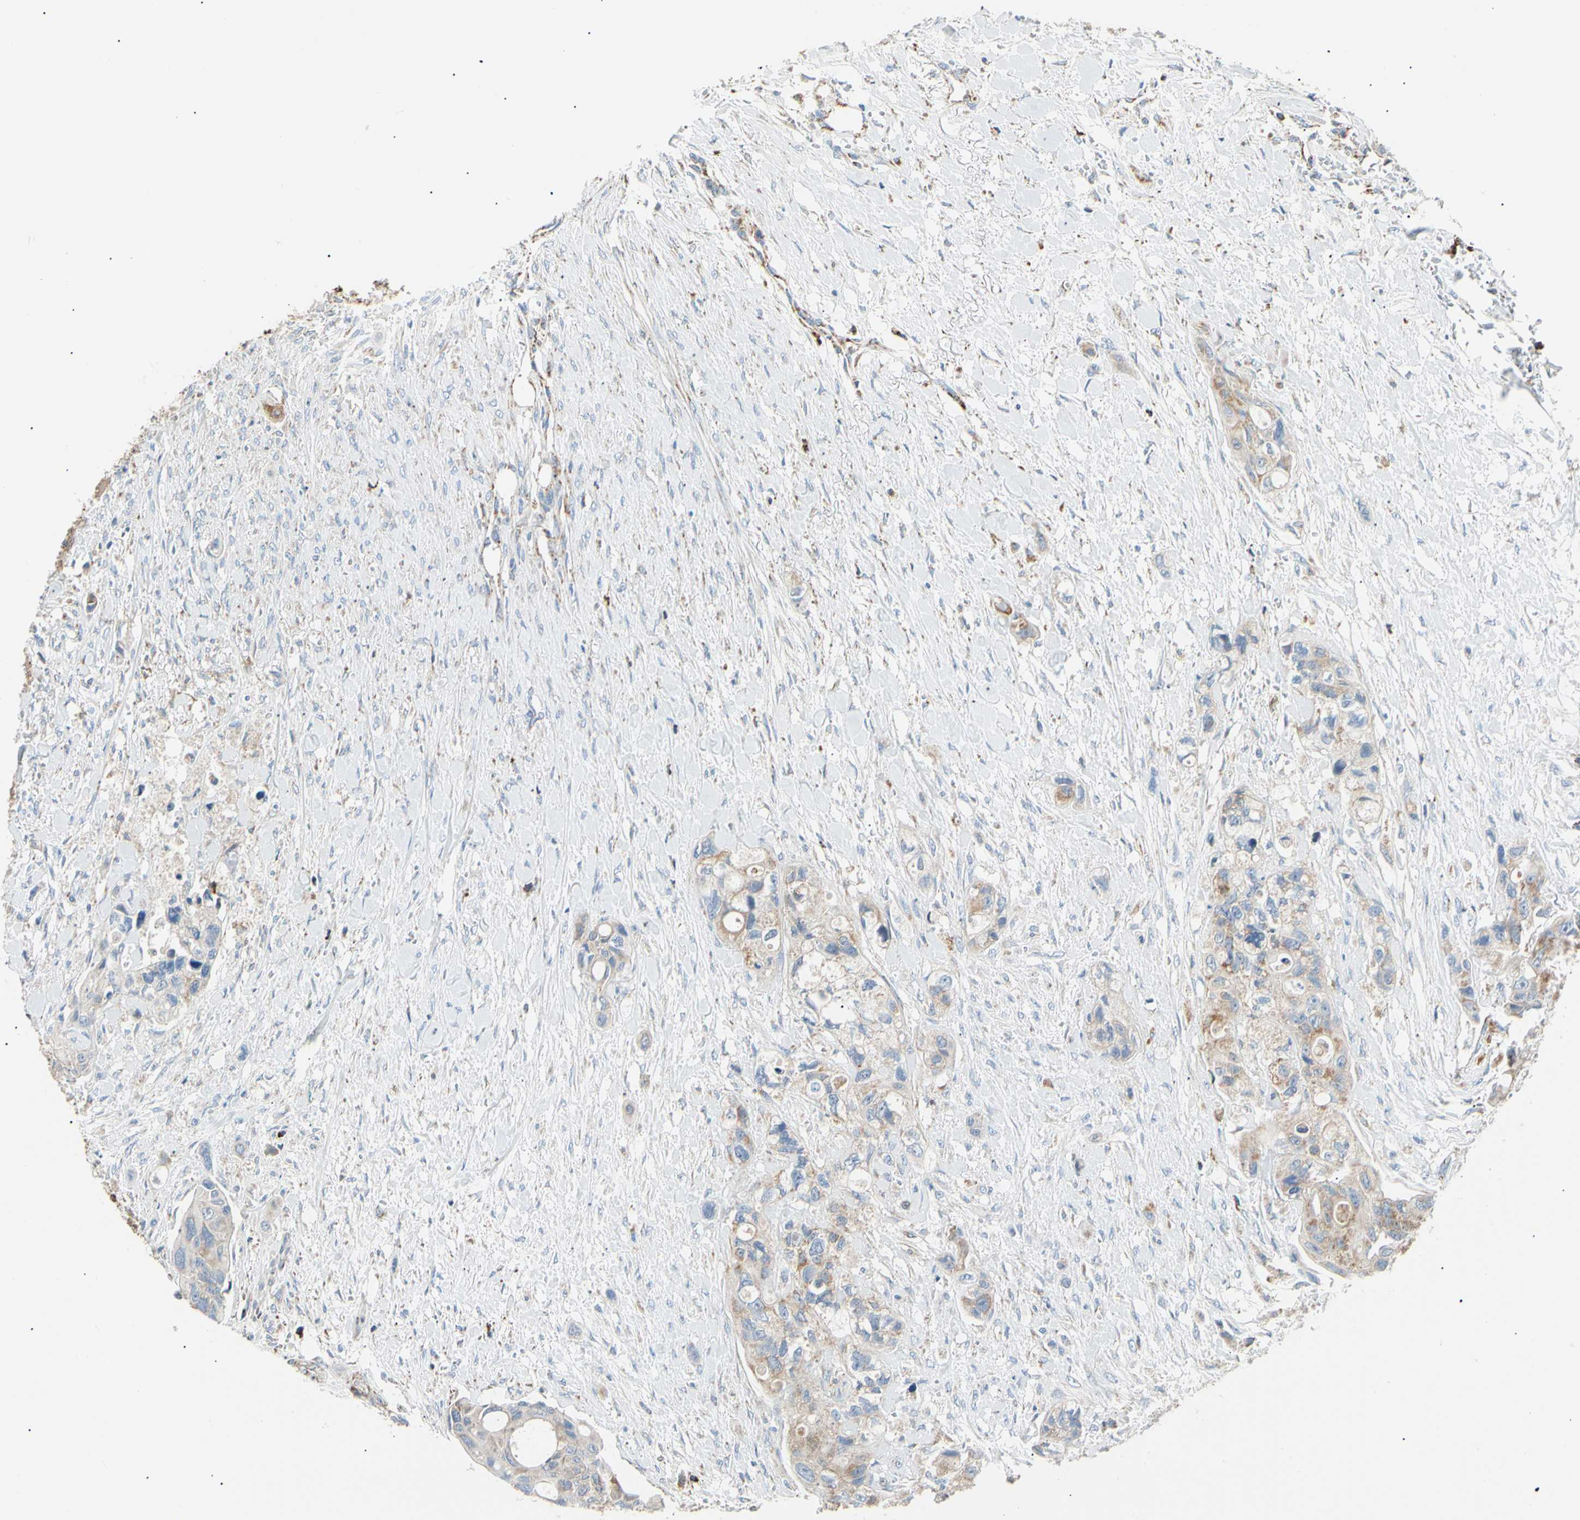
{"staining": {"intensity": "moderate", "quantity": ">75%", "location": "cytoplasmic/membranous"}, "tissue": "colorectal cancer", "cell_type": "Tumor cells", "image_type": "cancer", "snomed": [{"axis": "morphology", "description": "Adenocarcinoma, NOS"}, {"axis": "topography", "description": "Colon"}], "caption": "A histopathology image showing moderate cytoplasmic/membranous expression in approximately >75% of tumor cells in colorectal cancer, as visualized by brown immunohistochemical staining.", "gene": "ACAT1", "patient": {"sex": "female", "age": 57}}